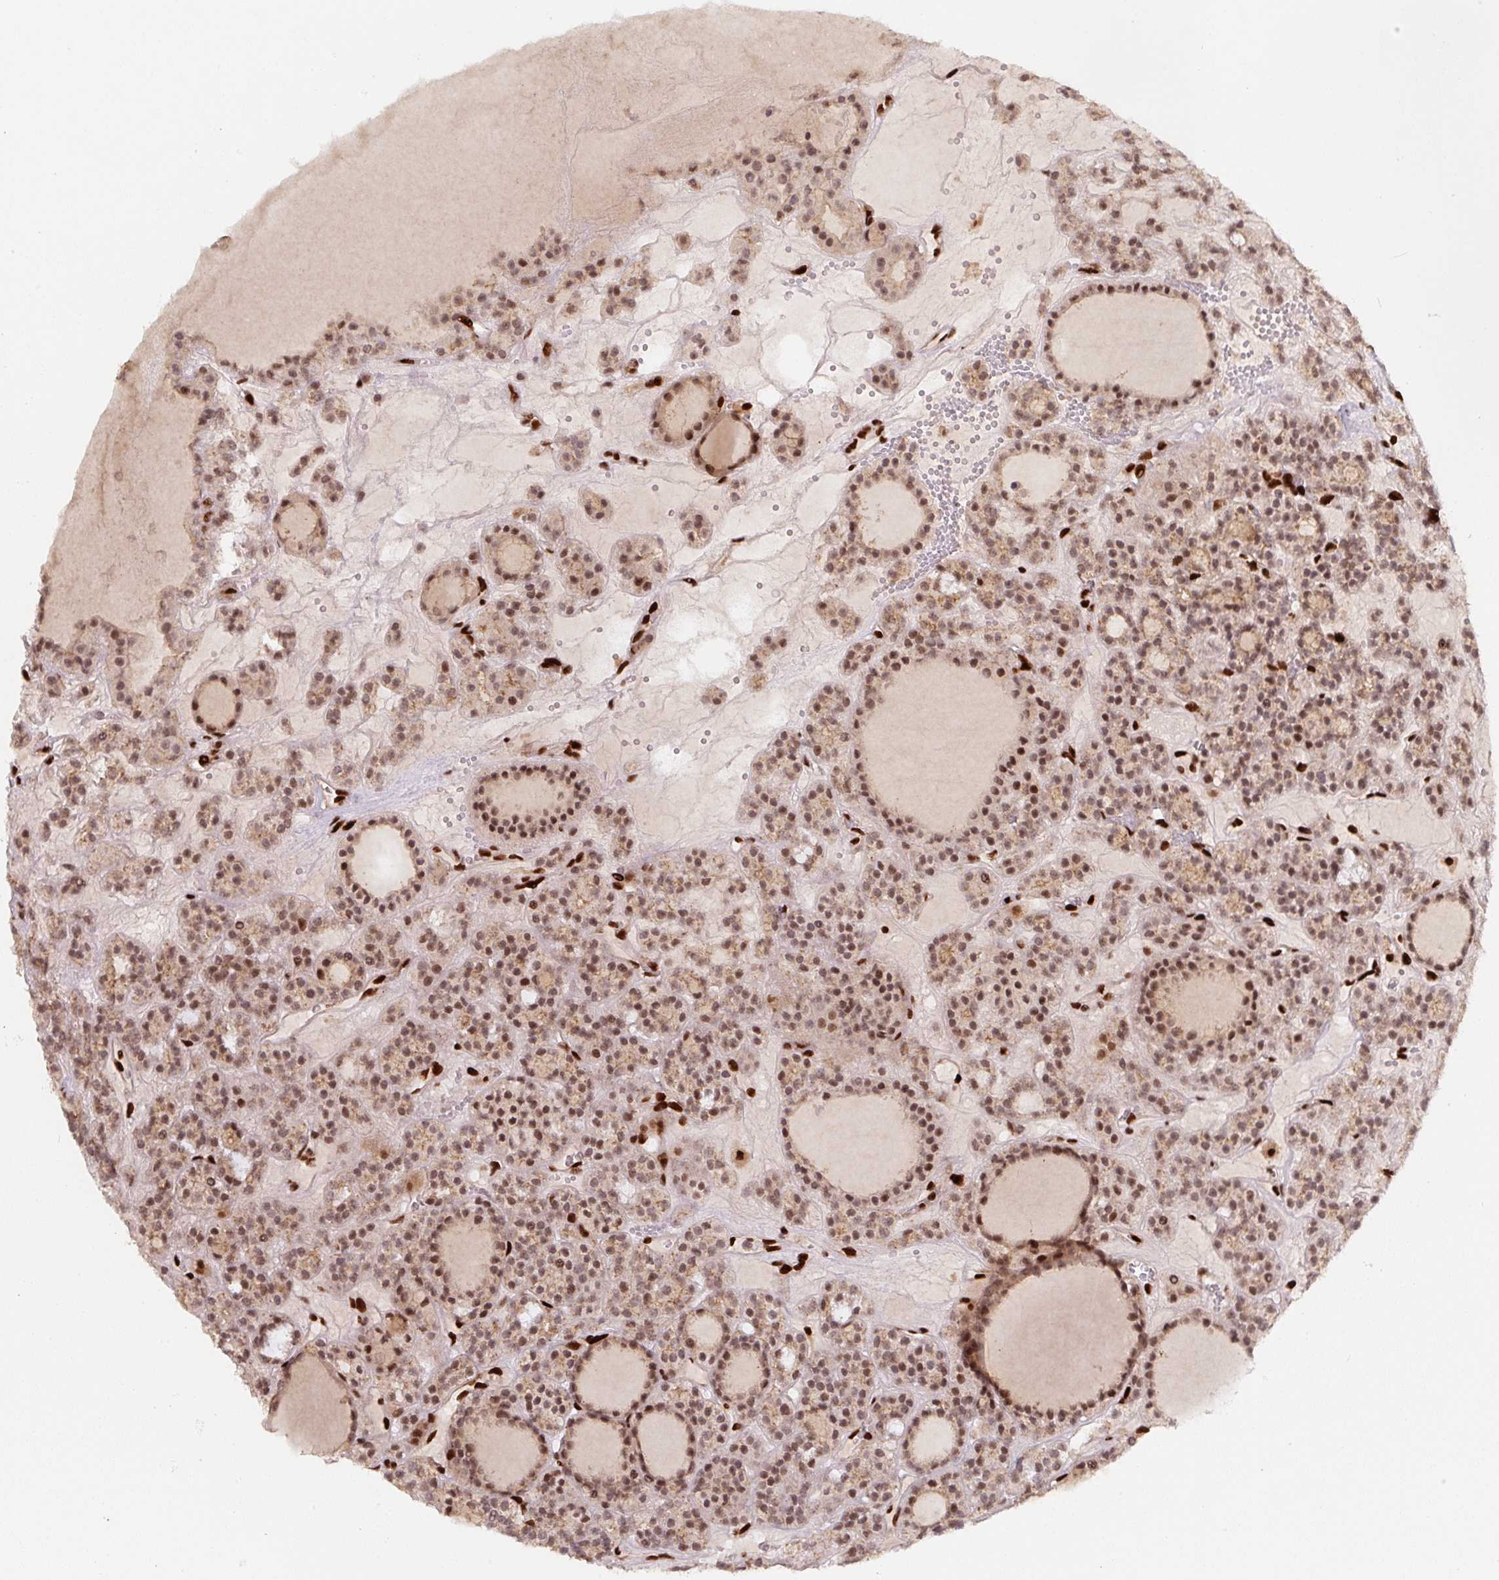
{"staining": {"intensity": "moderate", "quantity": ">75%", "location": "cytoplasmic/membranous,nuclear"}, "tissue": "thyroid cancer", "cell_type": "Tumor cells", "image_type": "cancer", "snomed": [{"axis": "morphology", "description": "Follicular adenoma carcinoma, NOS"}, {"axis": "topography", "description": "Thyroid gland"}], "caption": "Human thyroid cancer stained with a protein marker demonstrates moderate staining in tumor cells.", "gene": "PYDC2", "patient": {"sex": "female", "age": 63}}